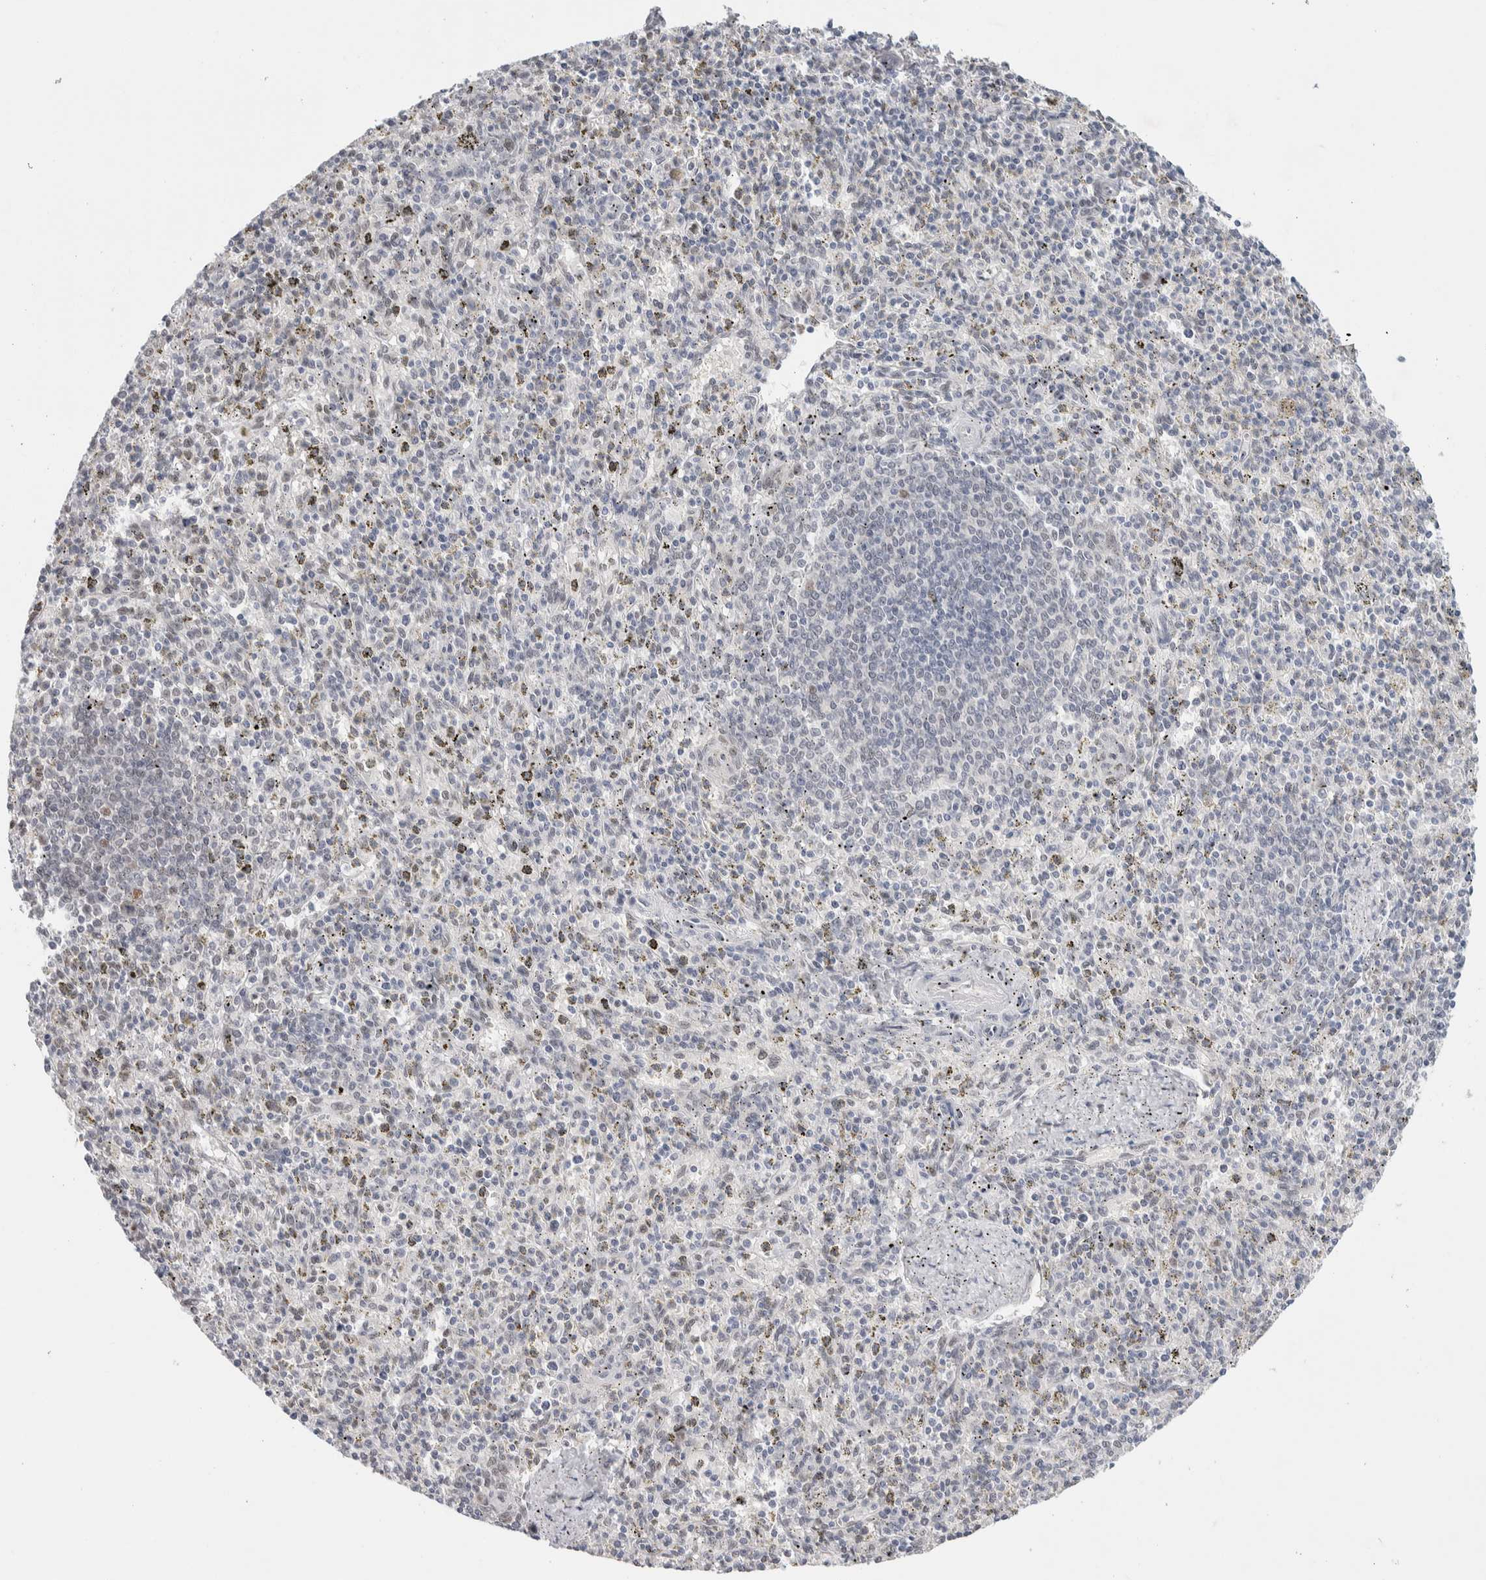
{"staining": {"intensity": "negative", "quantity": "none", "location": "none"}, "tissue": "spleen", "cell_type": "Cells in red pulp", "image_type": "normal", "snomed": [{"axis": "morphology", "description": "Normal tissue, NOS"}, {"axis": "topography", "description": "Spleen"}], "caption": "Photomicrograph shows no significant protein positivity in cells in red pulp of normal spleen.", "gene": "PRMT1", "patient": {"sex": "male", "age": 72}}